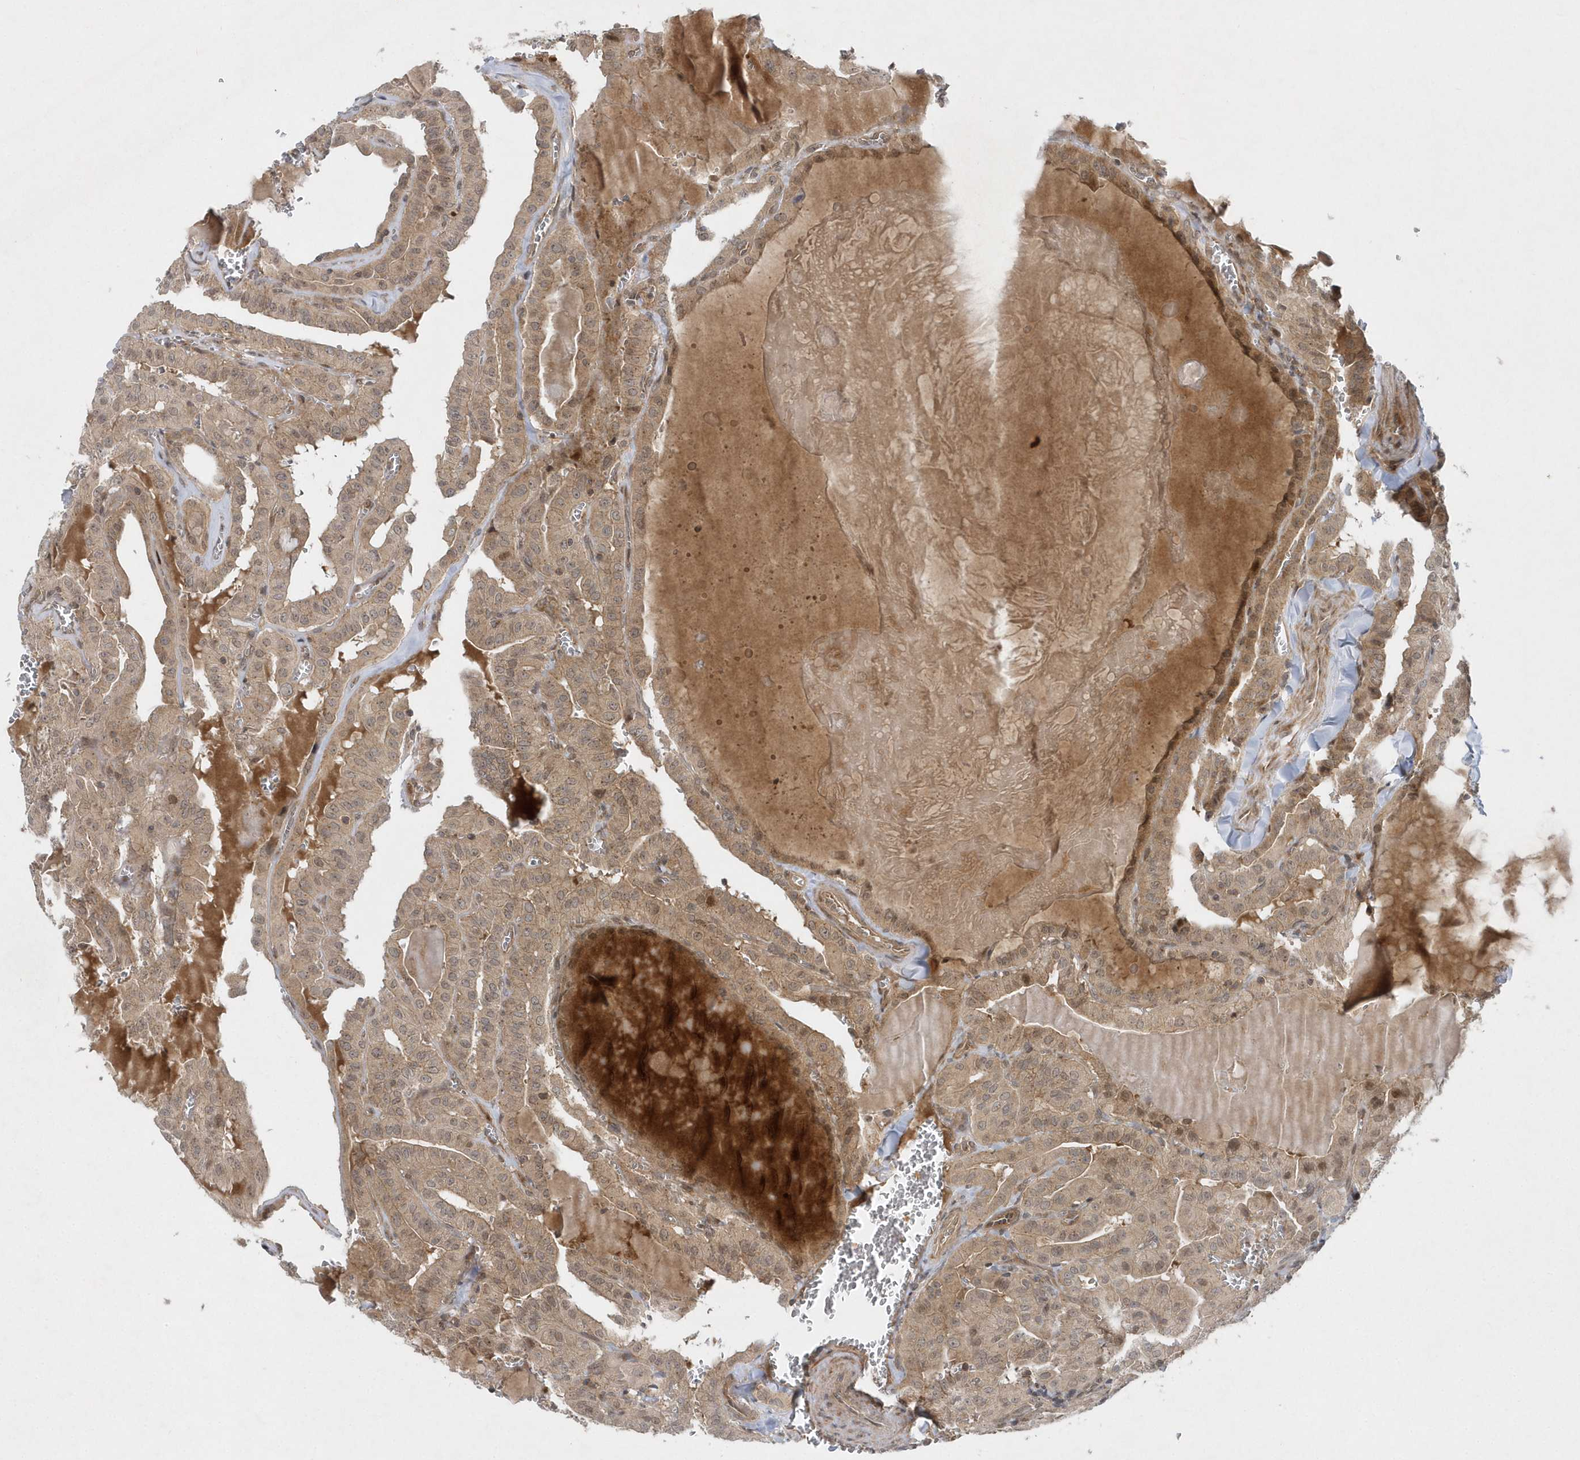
{"staining": {"intensity": "weak", "quantity": "<25%", "location": "cytoplasmic/membranous"}, "tissue": "thyroid cancer", "cell_type": "Tumor cells", "image_type": "cancer", "snomed": [{"axis": "morphology", "description": "Papillary adenocarcinoma, NOS"}, {"axis": "topography", "description": "Thyroid gland"}], "caption": "High power microscopy histopathology image of an immunohistochemistry image of papillary adenocarcinoma (thyroid), revealing no significant staining in tumor cells.", "gene": "MXI1", "patient": {"sex": "male", "age": 52}}